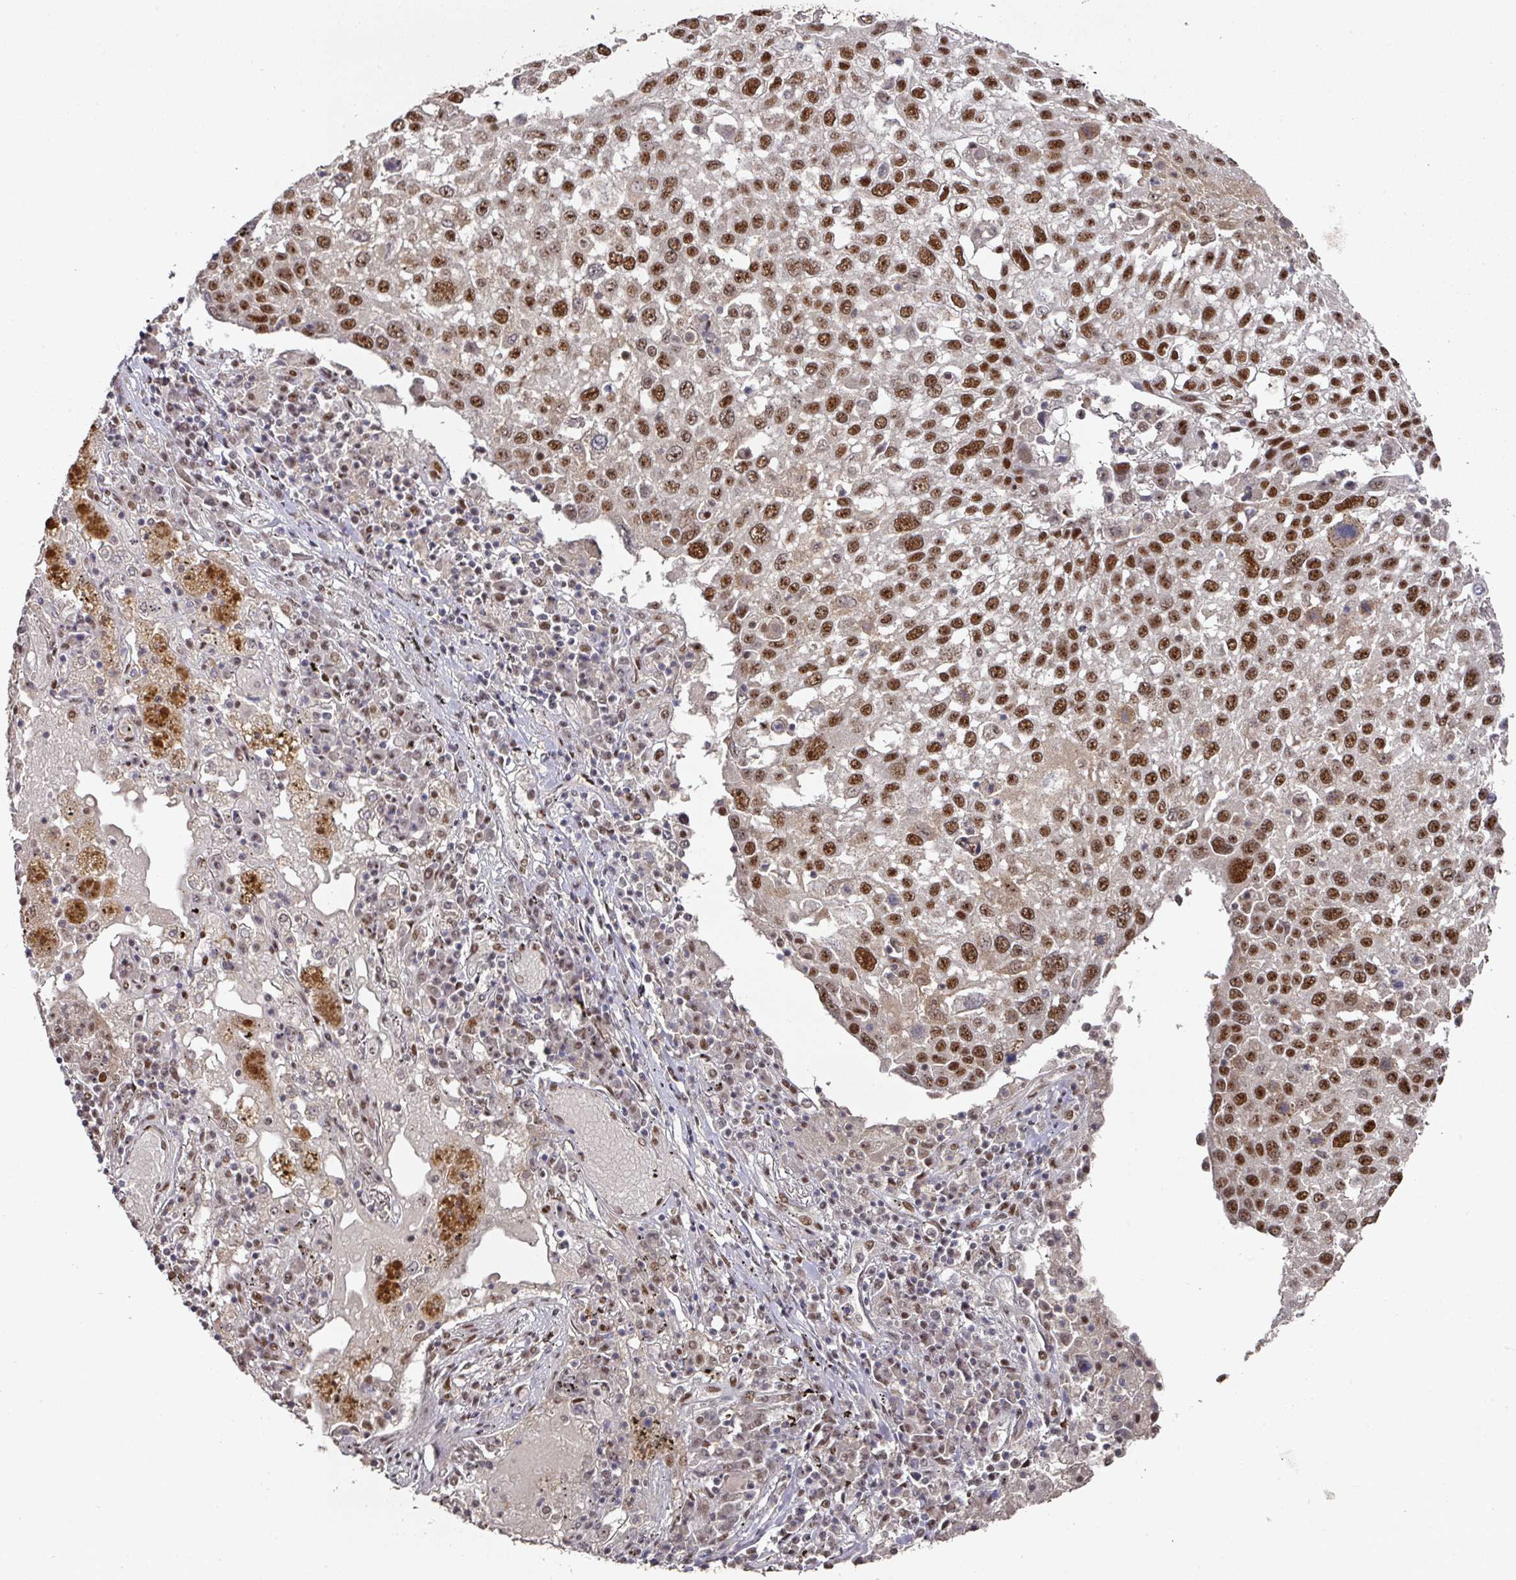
{"staining": {"intensity": "strong", "quantity": ">75%", "location": "nuclear"}, "tissue": "lung cancer", "cell_type": "Tumor cells", "image_type": "cancer", "snomed": [{"axis": "morphology", "description": "Squamous cell carcinoma, NOS"}, {"axis": "topography", "description": "Lung"}], "caption": "Lung squamous cell carcinoma was stained to show a protein in brown. There is high levels of strong nuclear positivity in approximately >75% of tumor cells. (DAB IHC with brightfield microscopy, high magnification).", "gene": "MEPCE", "patient": {"sex": "male", "age": 65}}